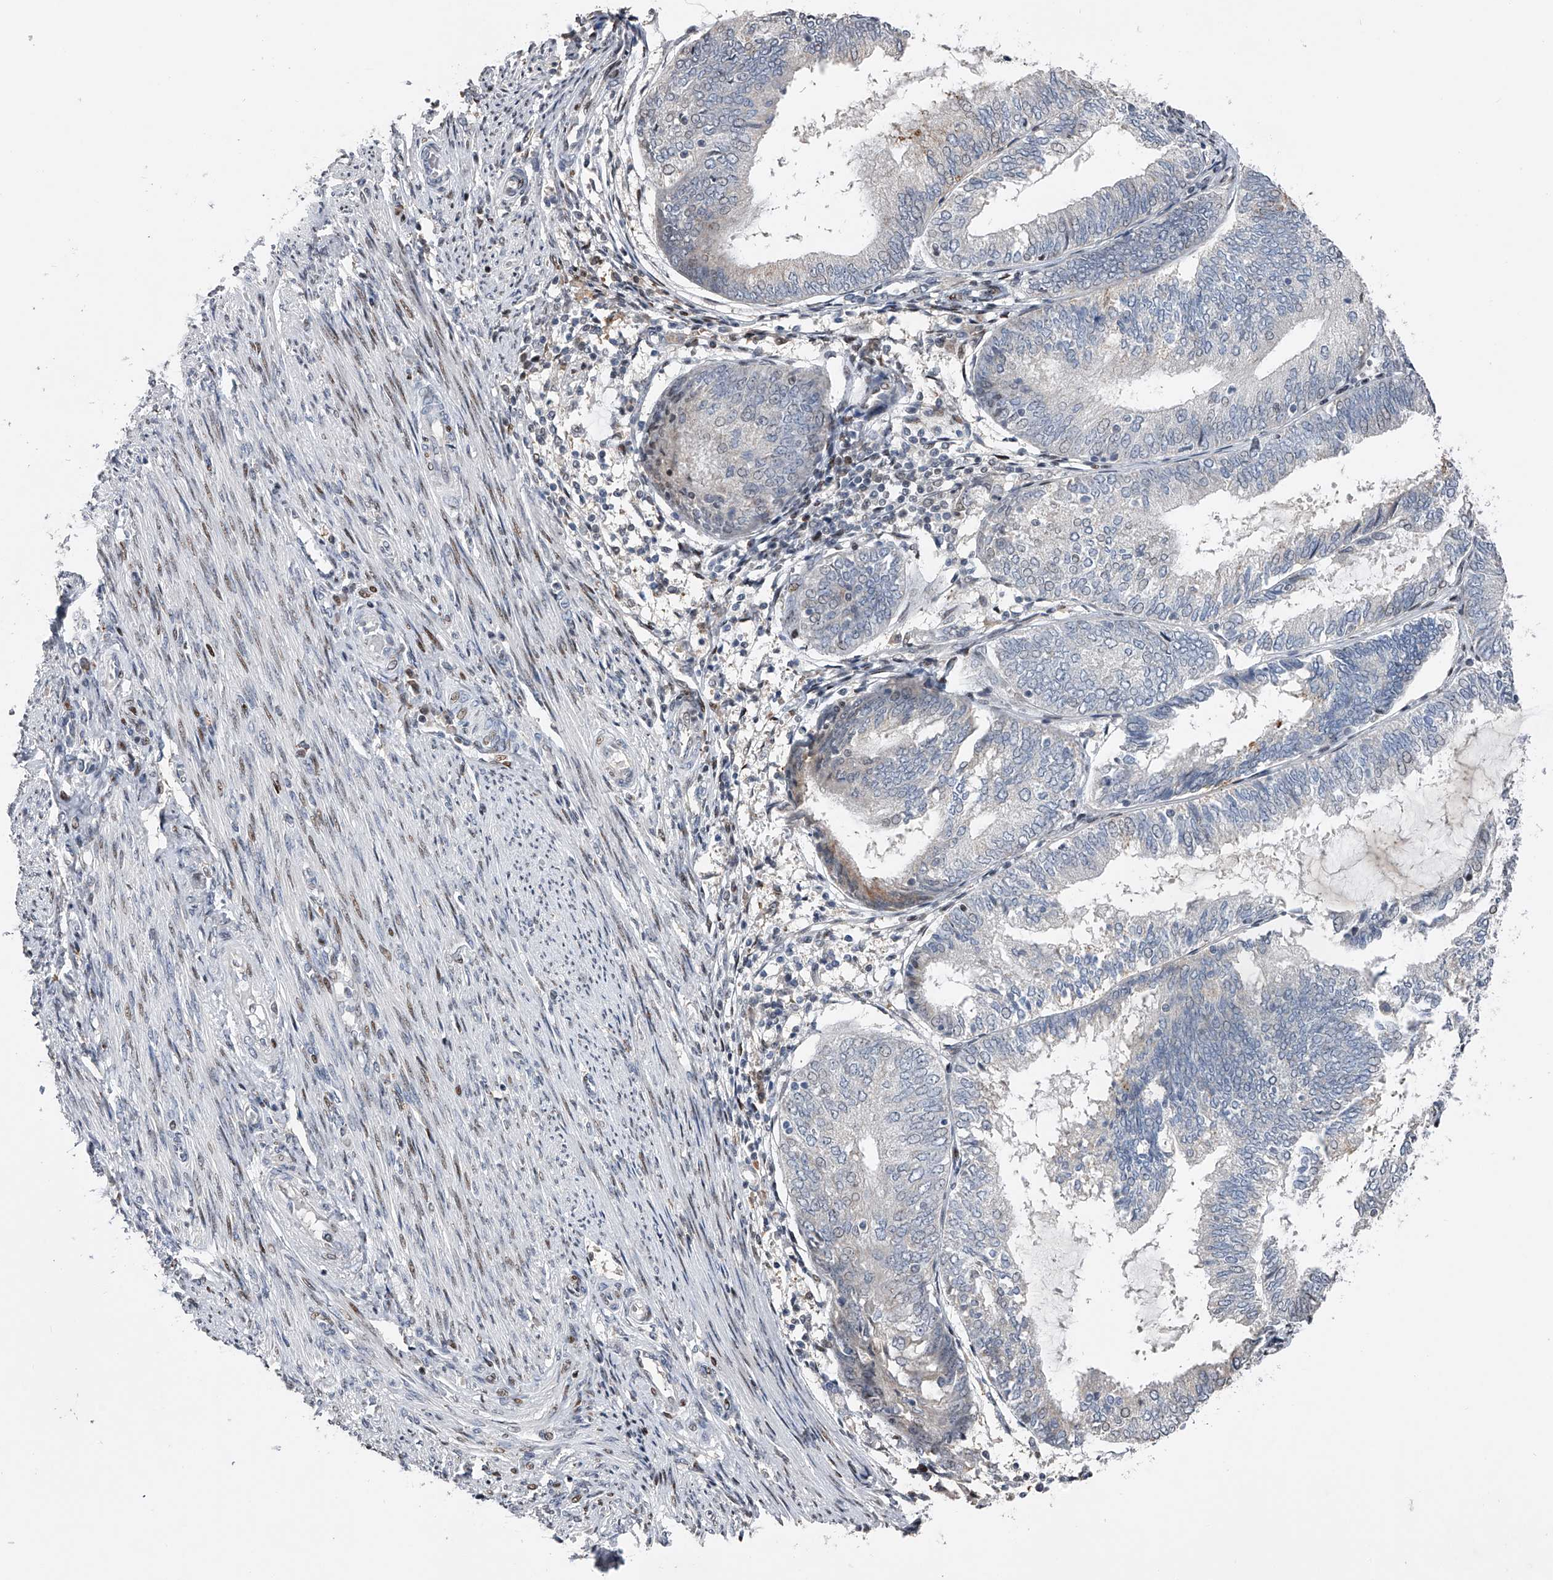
{"staining": {"intensity": "negative", "quantity": "none", "location": "none"}, "tissue": "endometrial cancer", "cell_type": "Tumor cells", "image_type": "cancer", "snomed": [{"axis": "morphology", "description": "Adenocarcinoma, NOS"}, {"axis": "topography", "description": "Endometrium"}], "caption": "An immunohistochemistry (IHC) histopathology image of adenocarcinoma (endometrial) is shown. There is no staining in tumor cells of adenocarcinoma (endometrial).", "gene": "RWDD2A", "patient": {"sex": "female", "age": 81}}